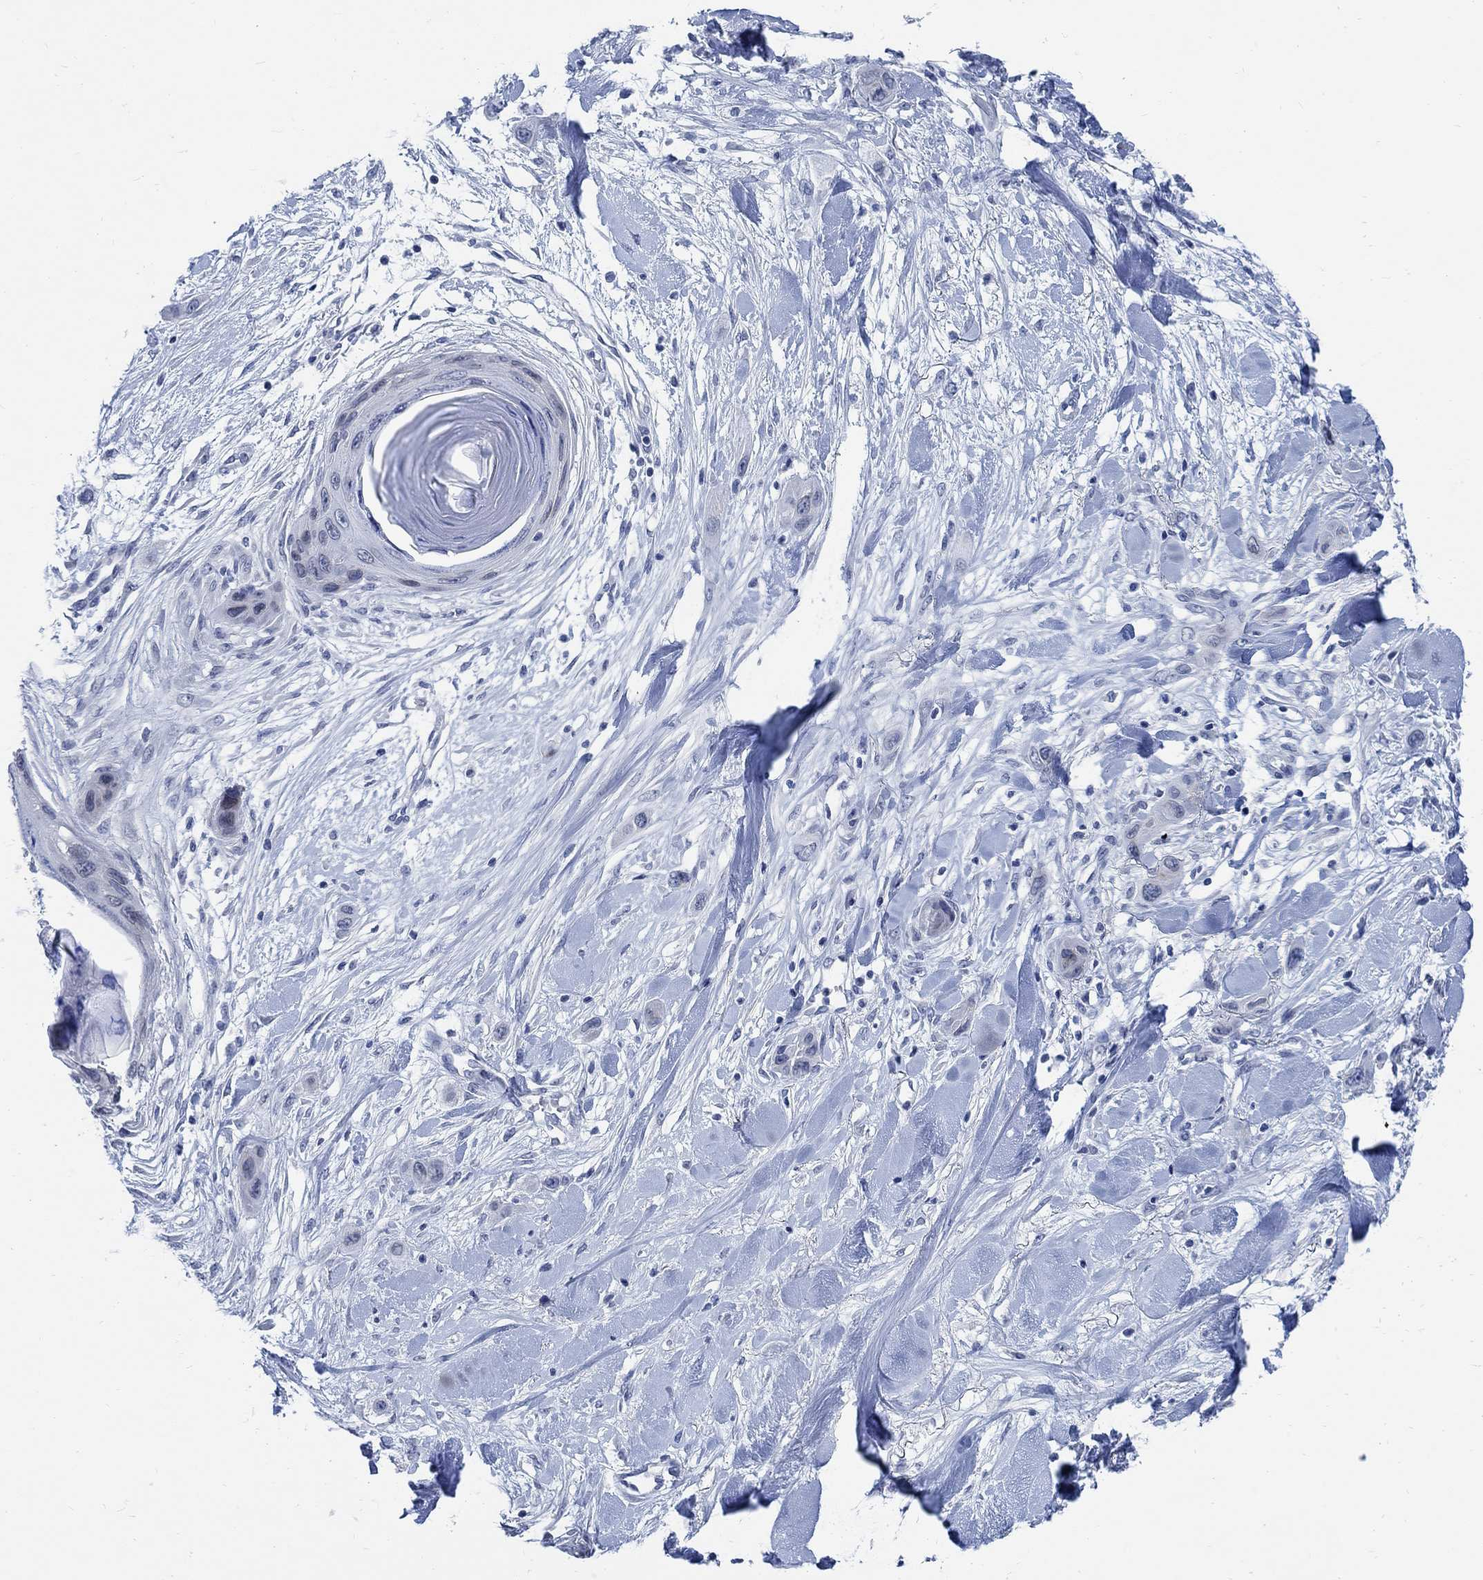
{"staining": {"intensity": "negative", "quantity": "none", "location": "none"}, "tissue": "skin cancer", "cell_type": "Tumor cells", "image_type": "cancer", "snomed": [{"axis": "morphology", "description": "Squamous cell carcinoma, NOS"}, {"axis": "topography", "description": "Skin"}], "caption": "Tumor cells are negative for protein expression in human skin cancer.", "gene": "CAMK2N1", "patient": {"sex": "male", "age": 79}}